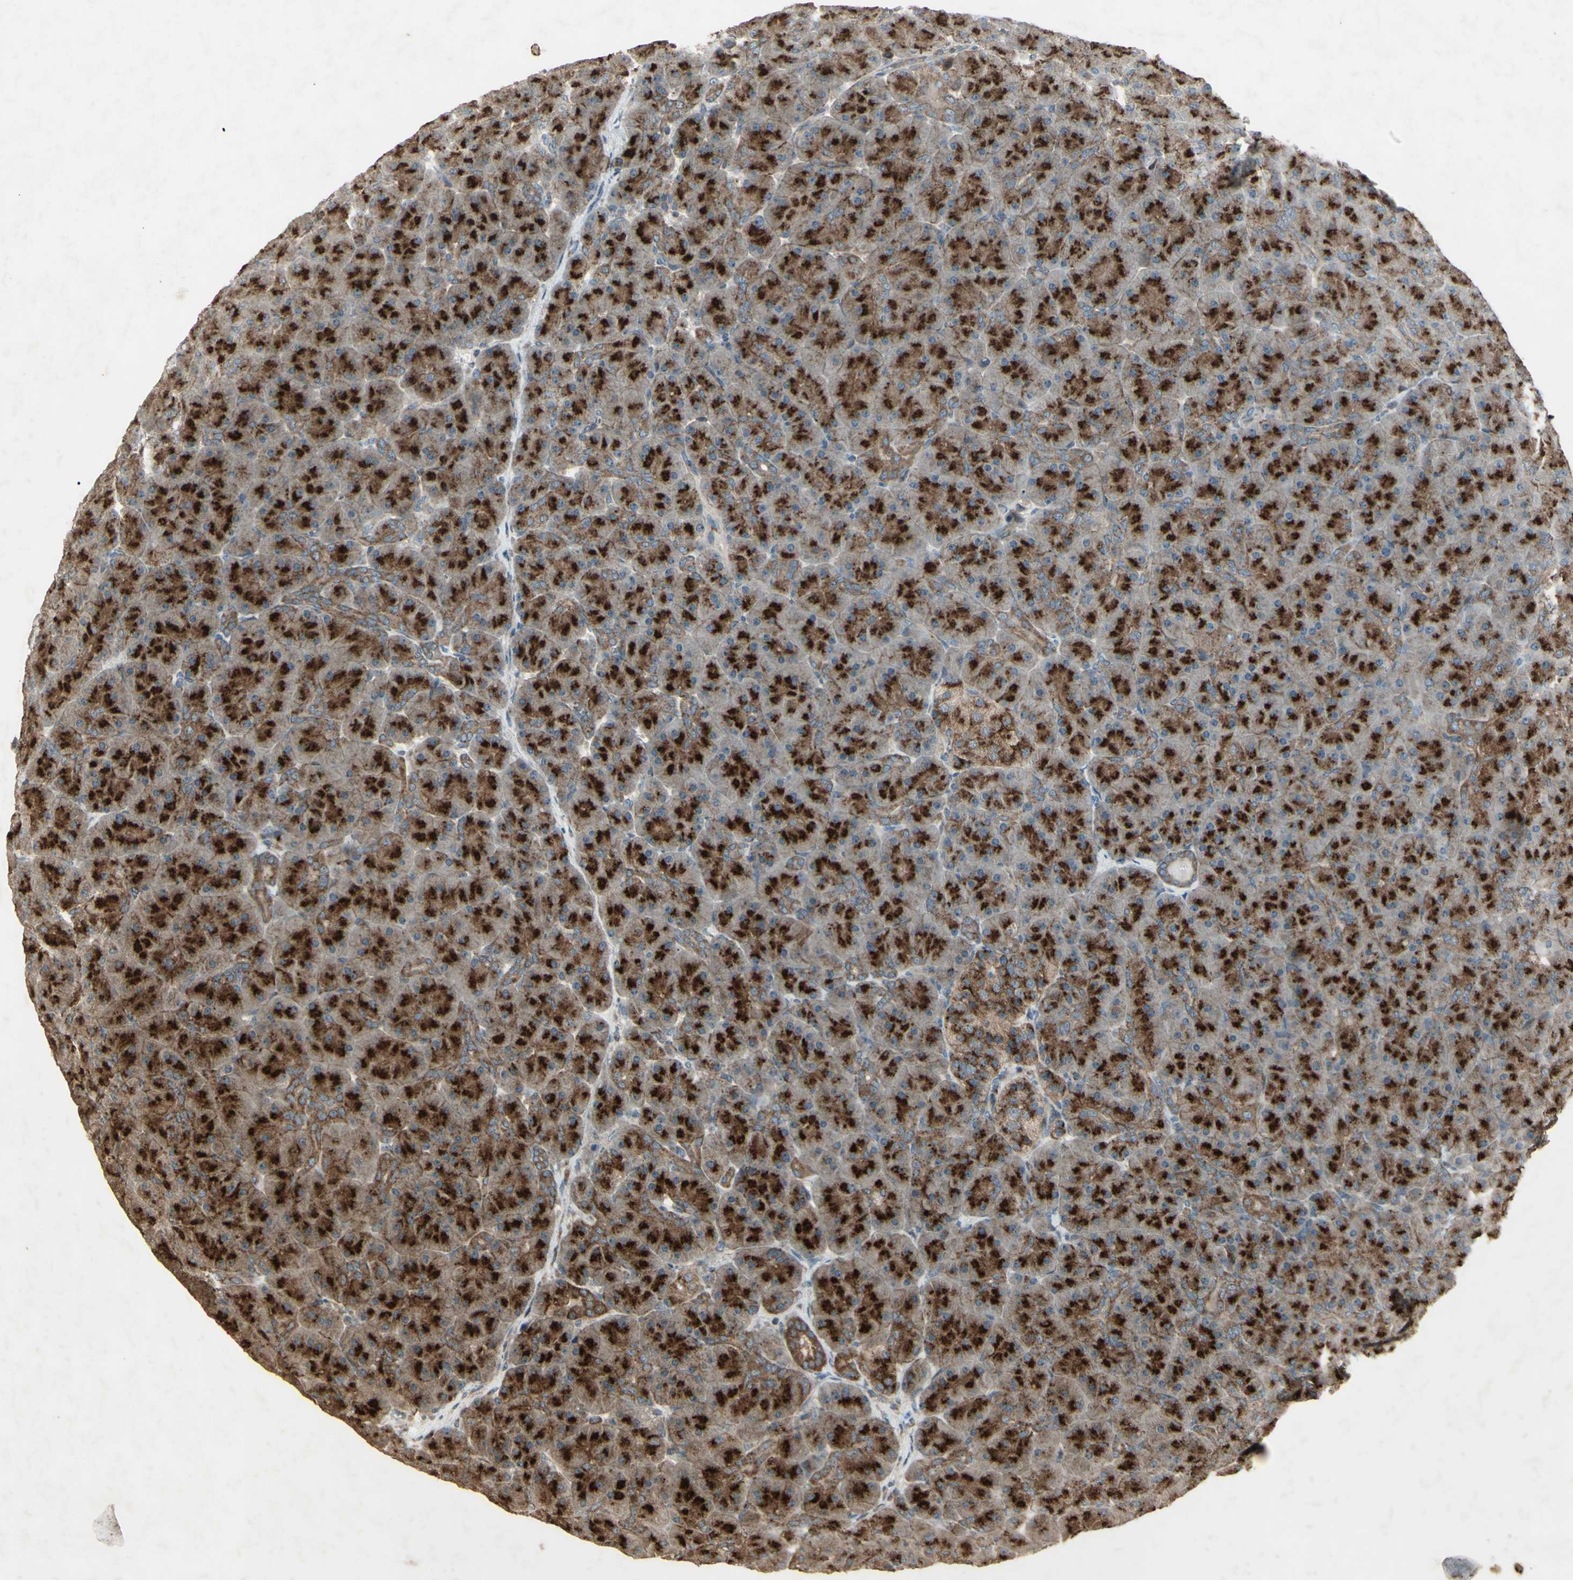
{"staining": {"intensity": "strong", "quantity": ">75%", "location": "cytoplasmic/membranous"}, "tissue": "pancreas", "cell_type": "Exocrine glandular cells", "image_type": "normal", "snomed": [{"axis": "morphology", "description": "Normal tissue, NOS"}, {"axis": "topography", "description": "Pancreas"}], "caption": "Protein expression analysis of normal pancreas displays strong cytoplasmic/membranous staining in approximately >75% of exocrine glandular cells. (DAB IHC, brown staining for protein, blue staining for nuclei).", "gene": "AP1G1", "patient": {"sex": "male", "age": 66}}